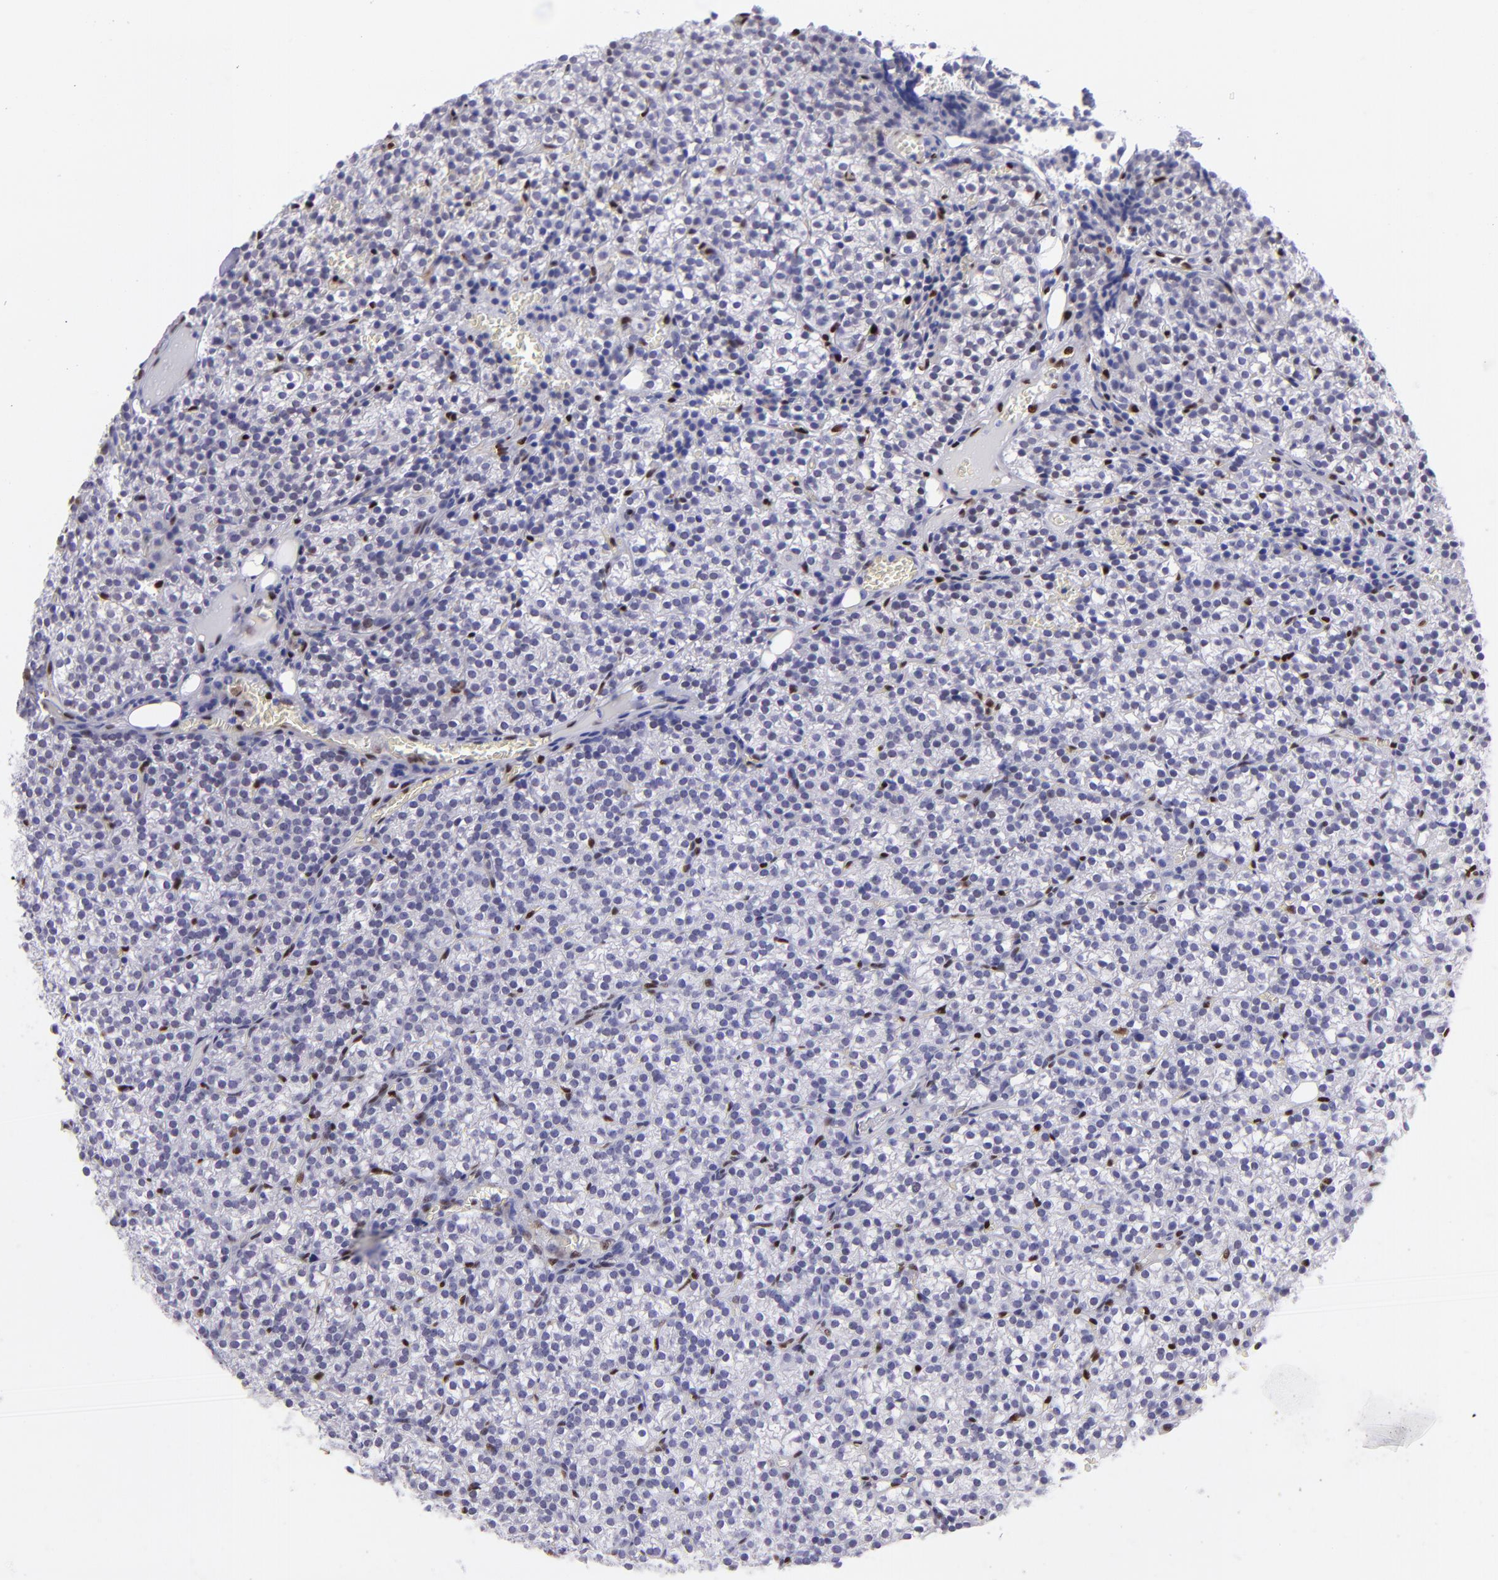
{"staining": {"intensity": "negative", "quantity": "none", "location": "none"}, "tissue": "parathyroid gland", "cell_type": "Glandular cells", "image_type": "normal", "snomed": [{"axis": "morphology", "description": "Normal tissue, NOS"}, {"axis": "topography", "description": "Parathyroid gland"}], "caption": "Immunohistochemistry (IHC) image of unremarkable parathyroid gland: parathyroid gland stained with DAB reveals no significant protein expression in glandular cells. The staining is performed using DAB brown chromogen with nuclei counter-stained in using hematoxylin.", "gene": "ETS1", "patient": {"sex": "female", "age": 17}}